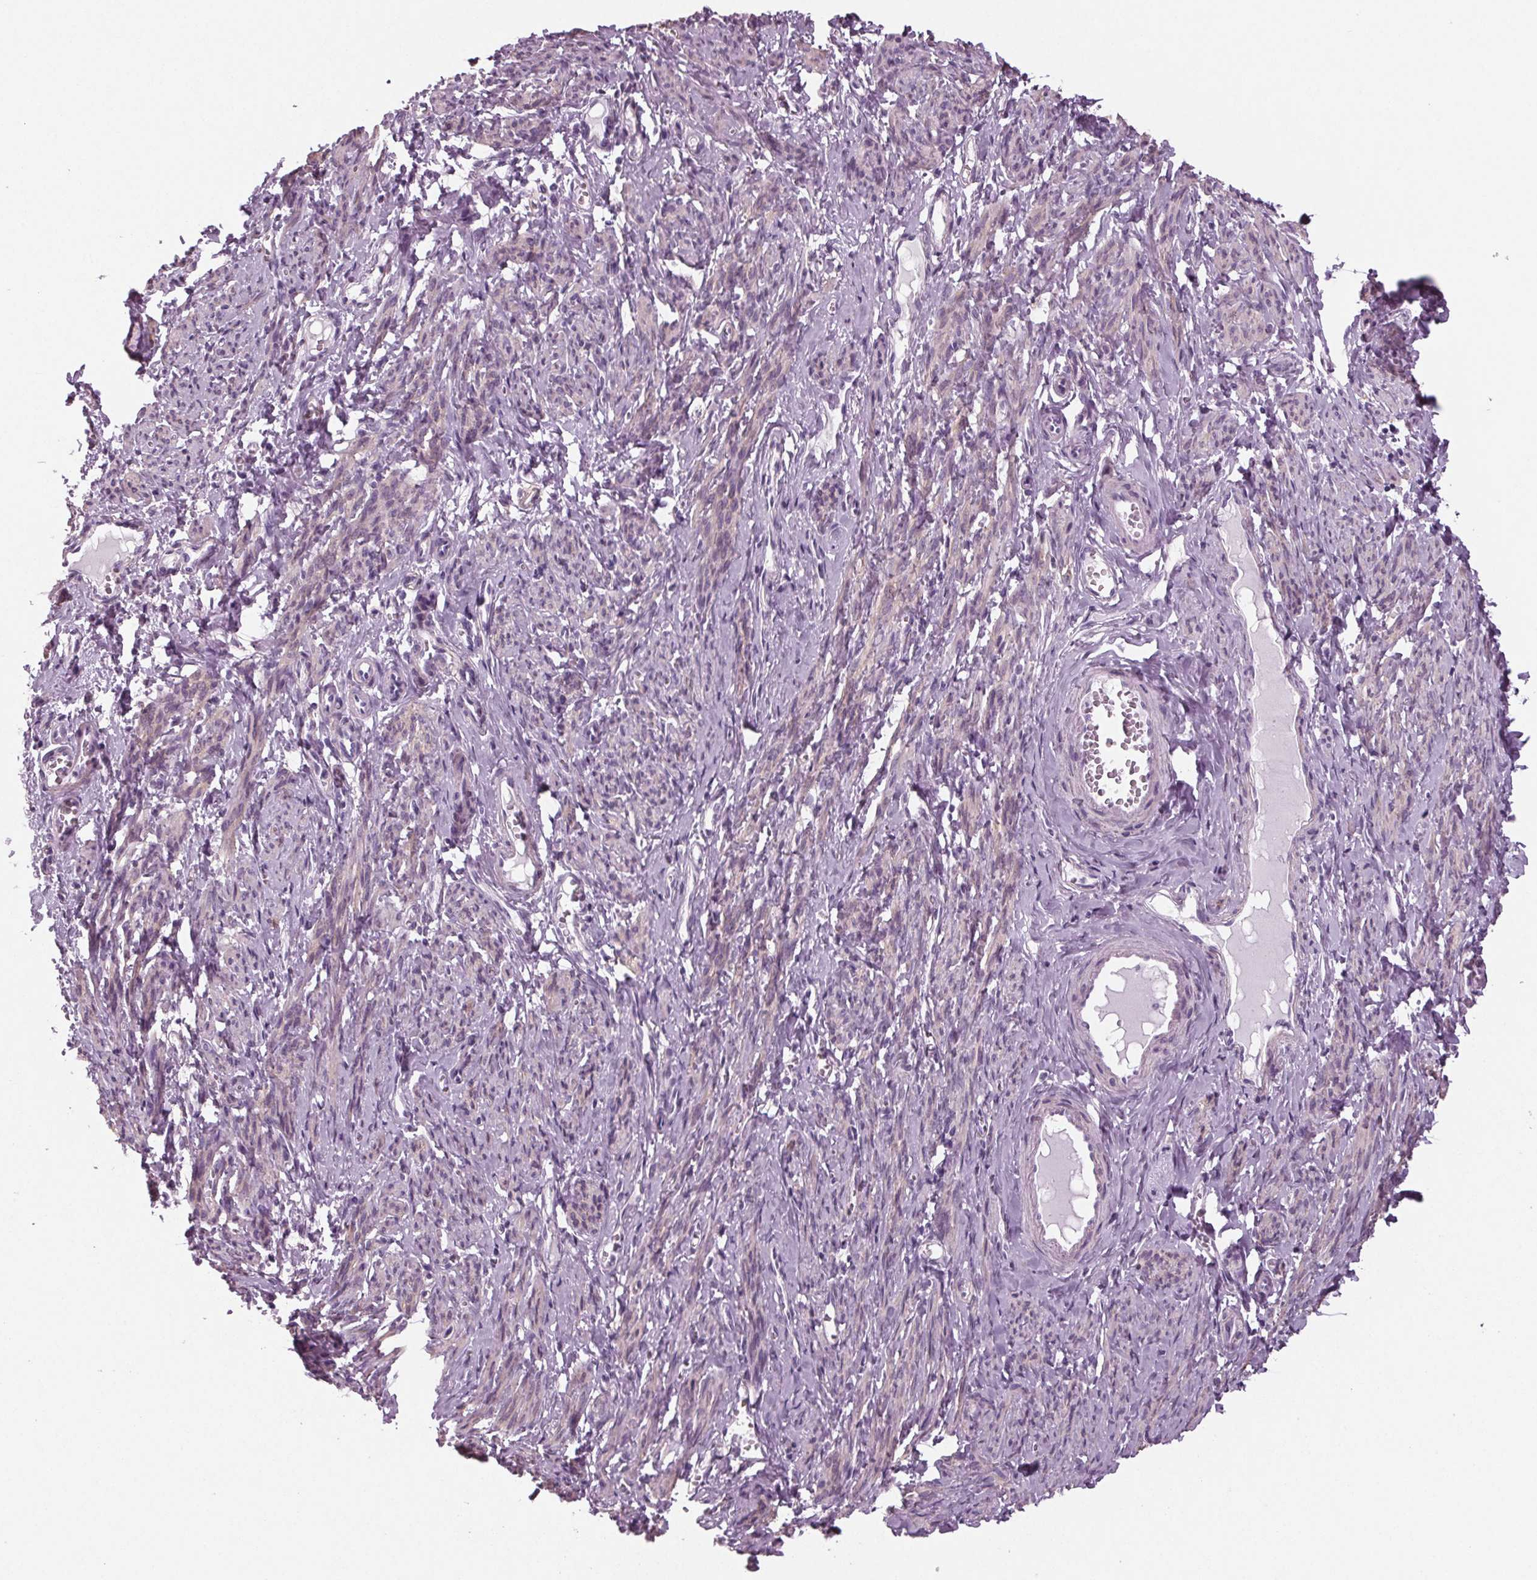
{"staining": {"intensity": "negative", "quantity": "none", "location": "none"}, "tissue": "smooth muscle", "cell_type": "Smooth muscle cells", "image_type": "normal", "snomed": [{"axis": "morphology", "description": "Normal tissue, NOS"}, {"axis": "topography", "description": "Smooth muscle"}], "caption": "IHC photomicrograph of unremarkable smooth muscle: human smooth muscle stained with DAB (3,3'-diaminobenzidine) displays no significant protein expression in smooth muscle cells.", "gene": "BHLHE22", "patient": {"sex": "female", "age": 65}}